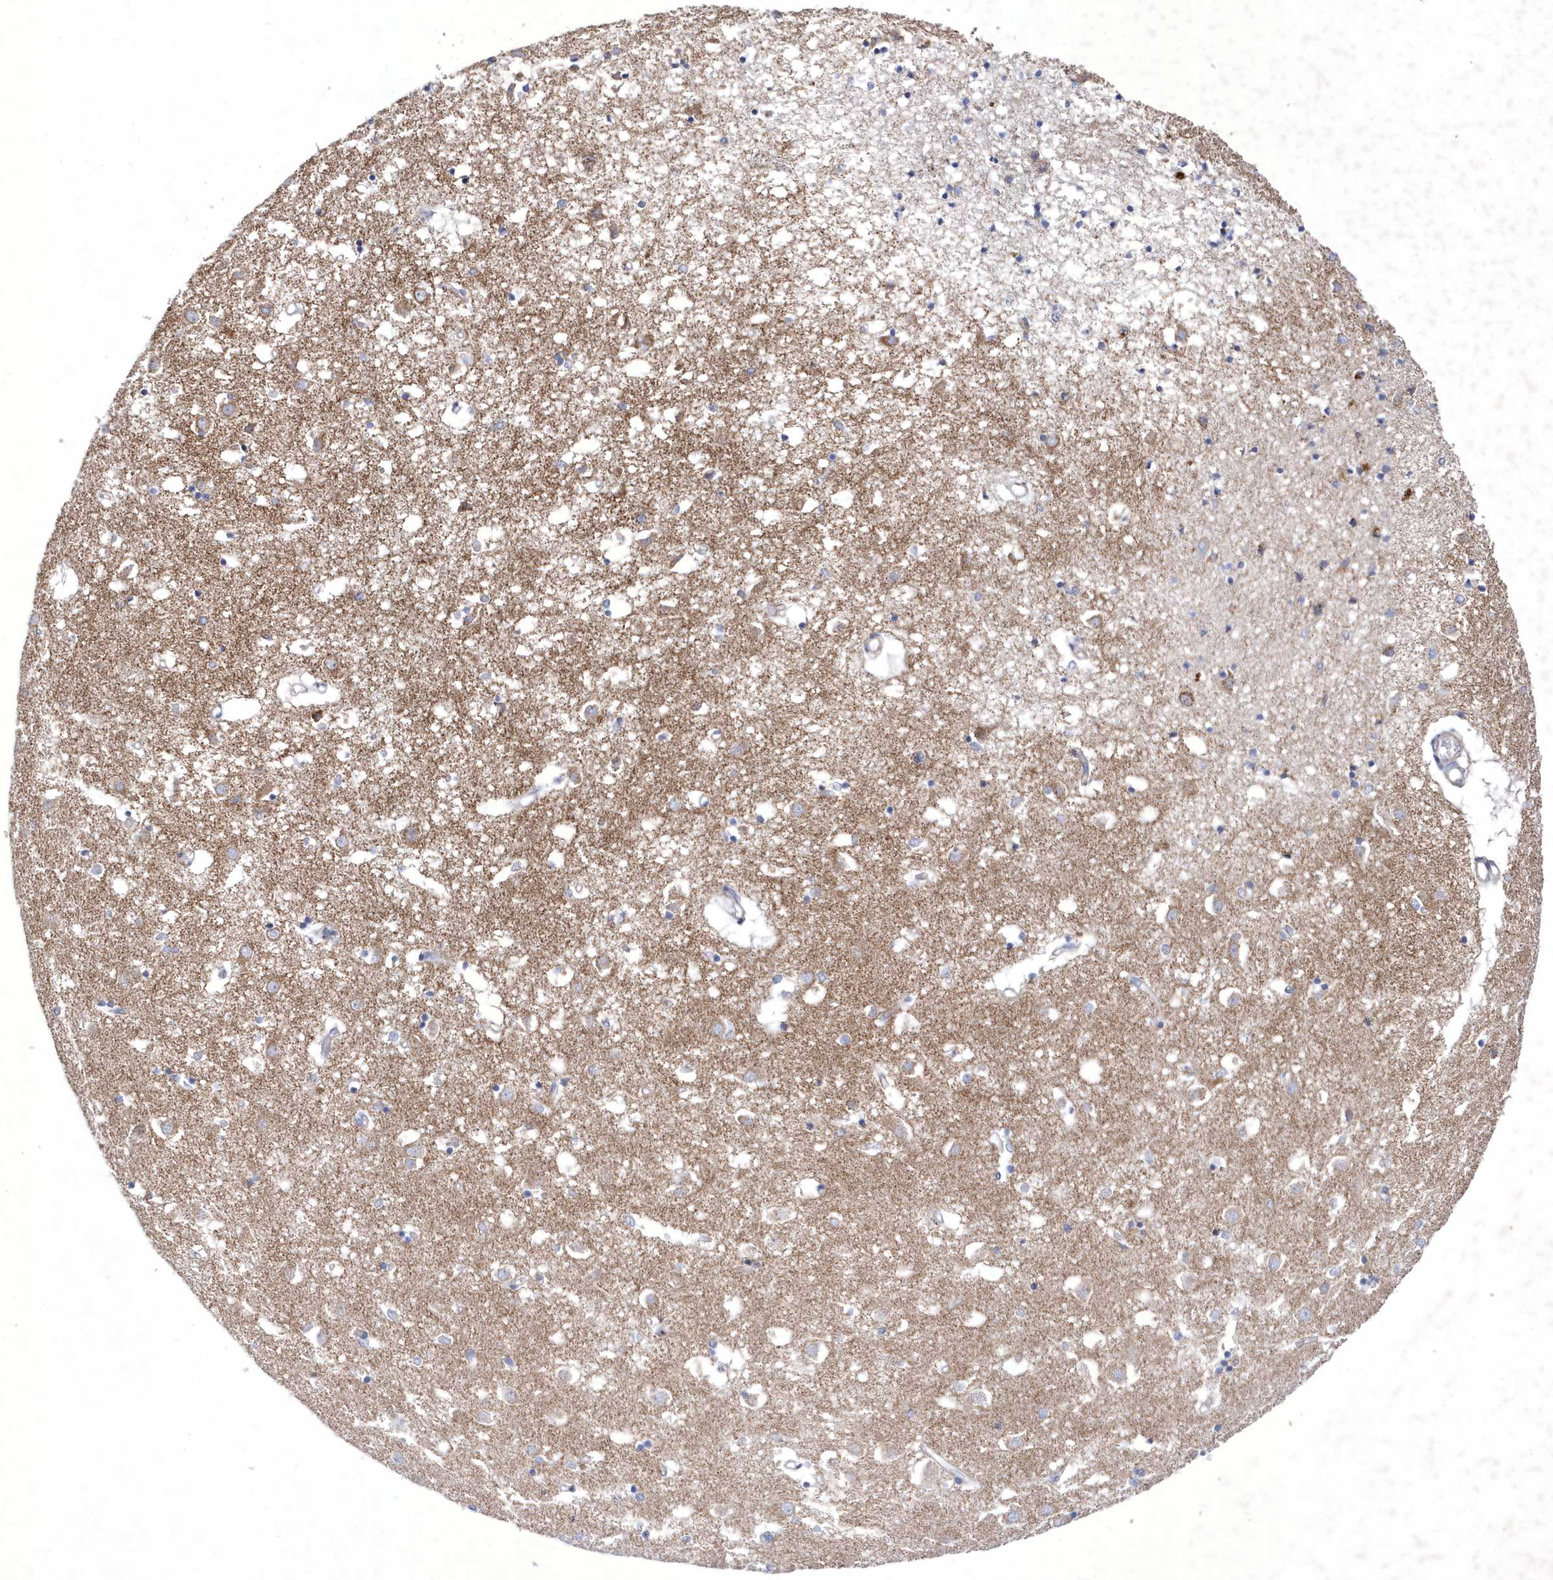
{"staining": {"intensity": "moderate", "quantity": "<25%", "location": "cytoplasmic/membranous"}, "tissue": "caudate", "cell_type": "Glial cells", "image_type": "normal", "snomed": [{"axis": "morphology", "description": "Normal tissue, NOS"}, {"axis": "topography", "description": "Lateral ventricle wall"}], "caption": "Glial cells reveal low levels of moderate cytoplasmic/membranous expression in about <25% of cells in benign caudate.", "gene": "METTL8", "patient": {"sex": "male", "age": 70}}